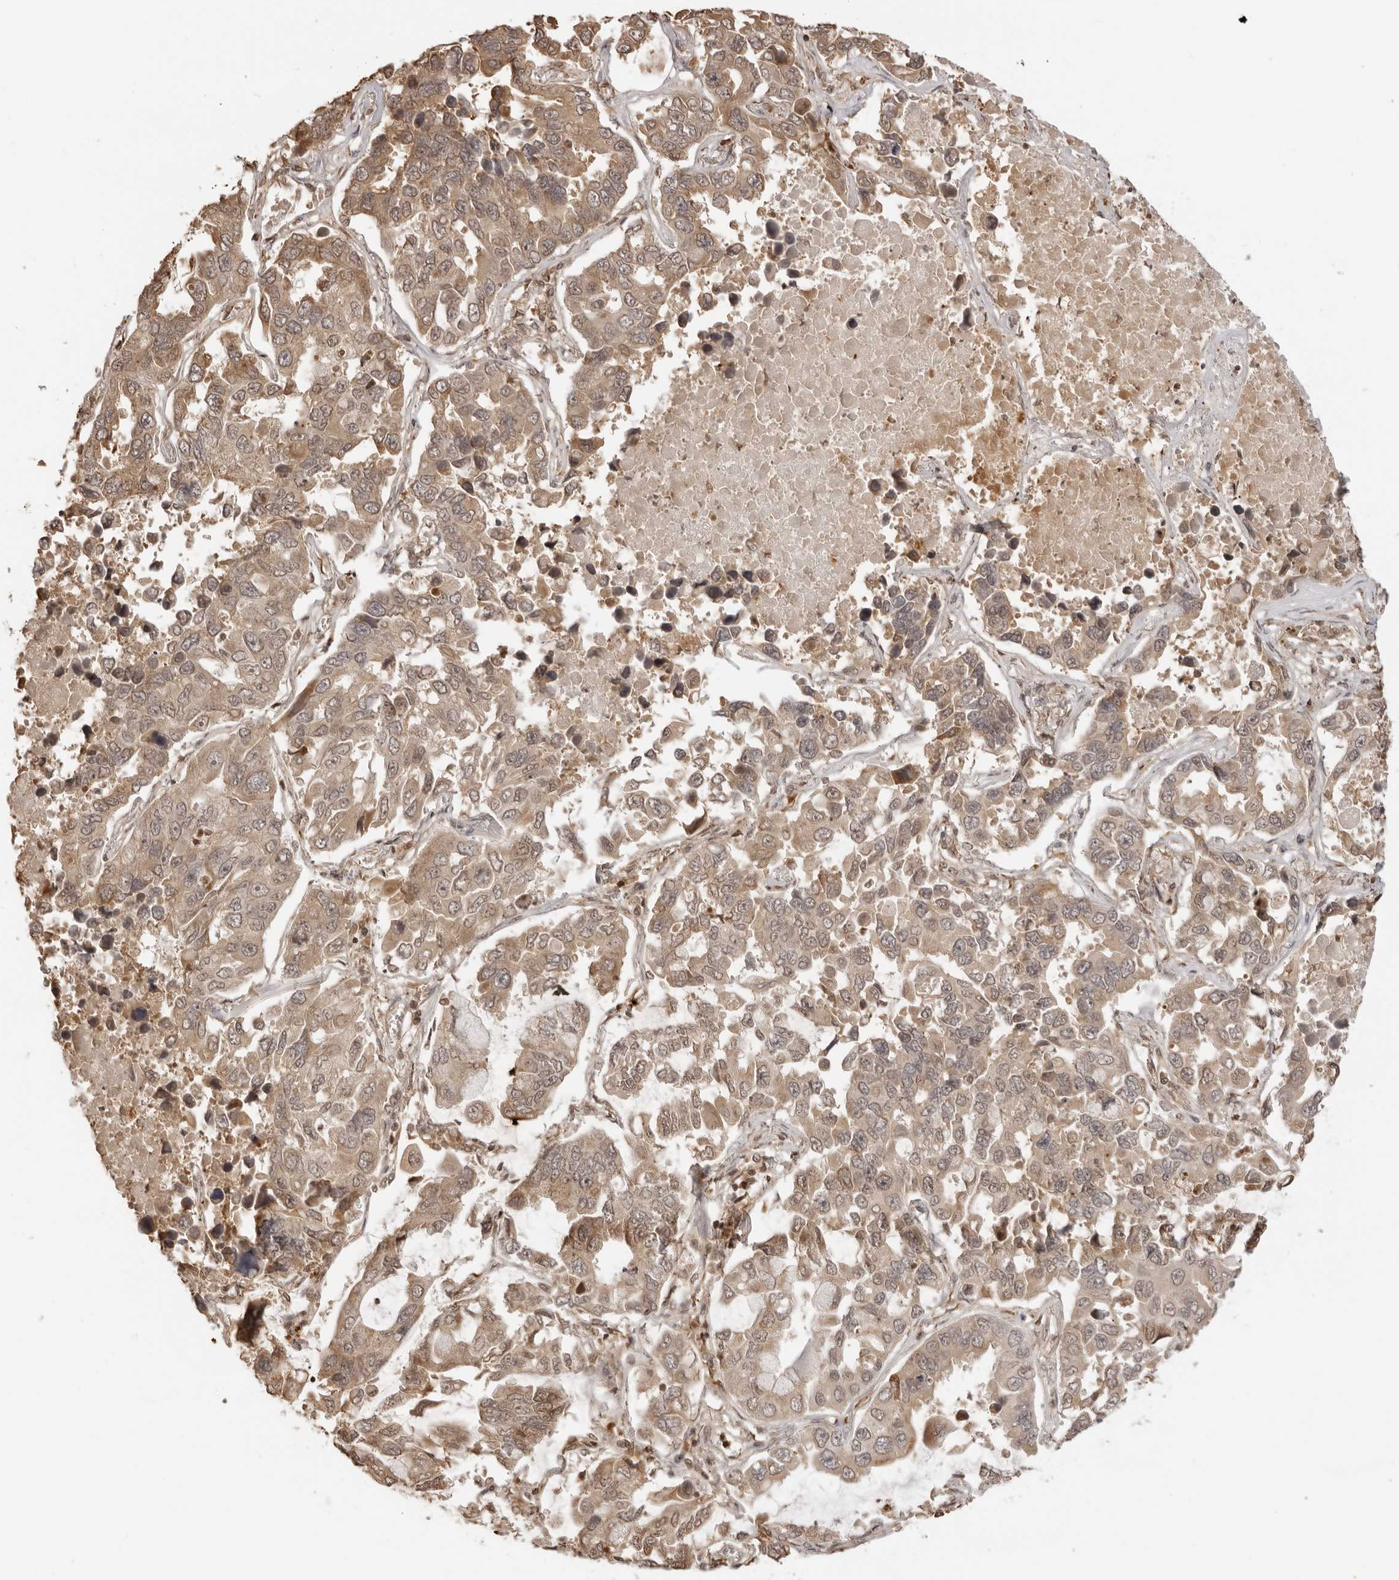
{"staining": {"intensity": "weak", "quantity": ">75%", "location": "cytoplasmic/membranous,nuclear"}, "tissue": "lung cancer", "cell_type": "Tumor cells", "image_type": "cancer", "snomed": [{"axis": "morphology", "description": "Adenocarcinoma, NOS"}, {"axis": "topography", "description": "Lung"}], "caption": "This image shows lung cancer (adenocarcinoma) stained with IHC to label a protein in brown. The cytoplasmic/membranous and nuclear of tumor cells show weak positivity for the protein. Nuclei are counter-stained blue.", "gene": "IKBKE", "patient": {"sex": "male", "age": 64}}